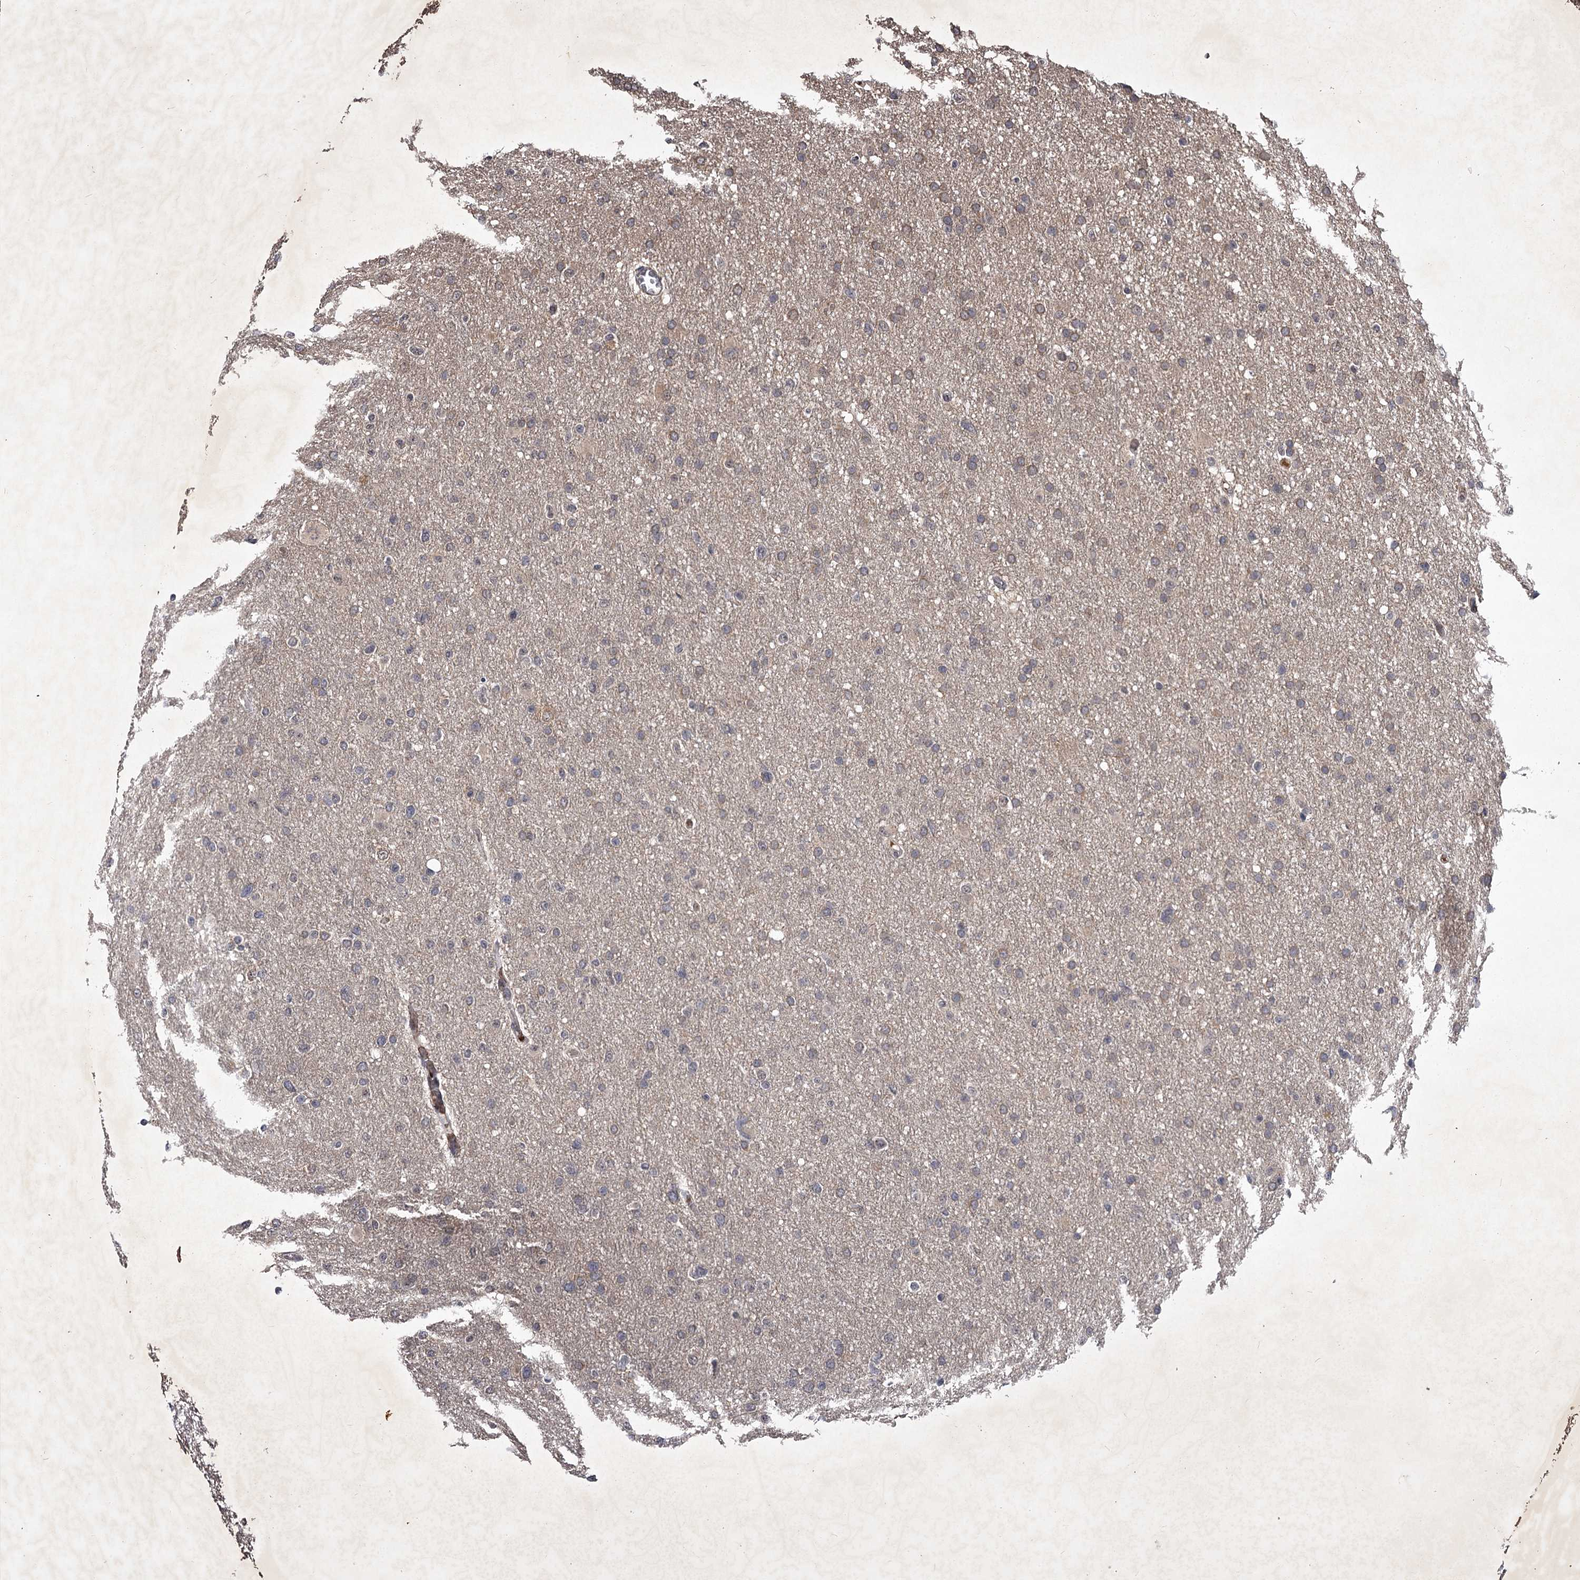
{"staining": {"intensity": "negative", "quantity": "none", "location": "none"}, "tissue": "glioma", "cell_type": "Tumor cells", "image_type": "cancer", "snomed": [{"axis": "morphology", "description": "Glioma, malignant, High grade"}, {"axis": "topography", "description": "Cerebral cortex"}], "caption": "Immunohistochemistry (IHC) photomicrograph of neoplastic tissue: human high-grade glioma (malignant) stained with DAB (3,3'-diaminobenzidine) reveals no significant protein staining in tumor cells.", "gene": "RNF44", "patient": {"sex": "female", "age": 36}}